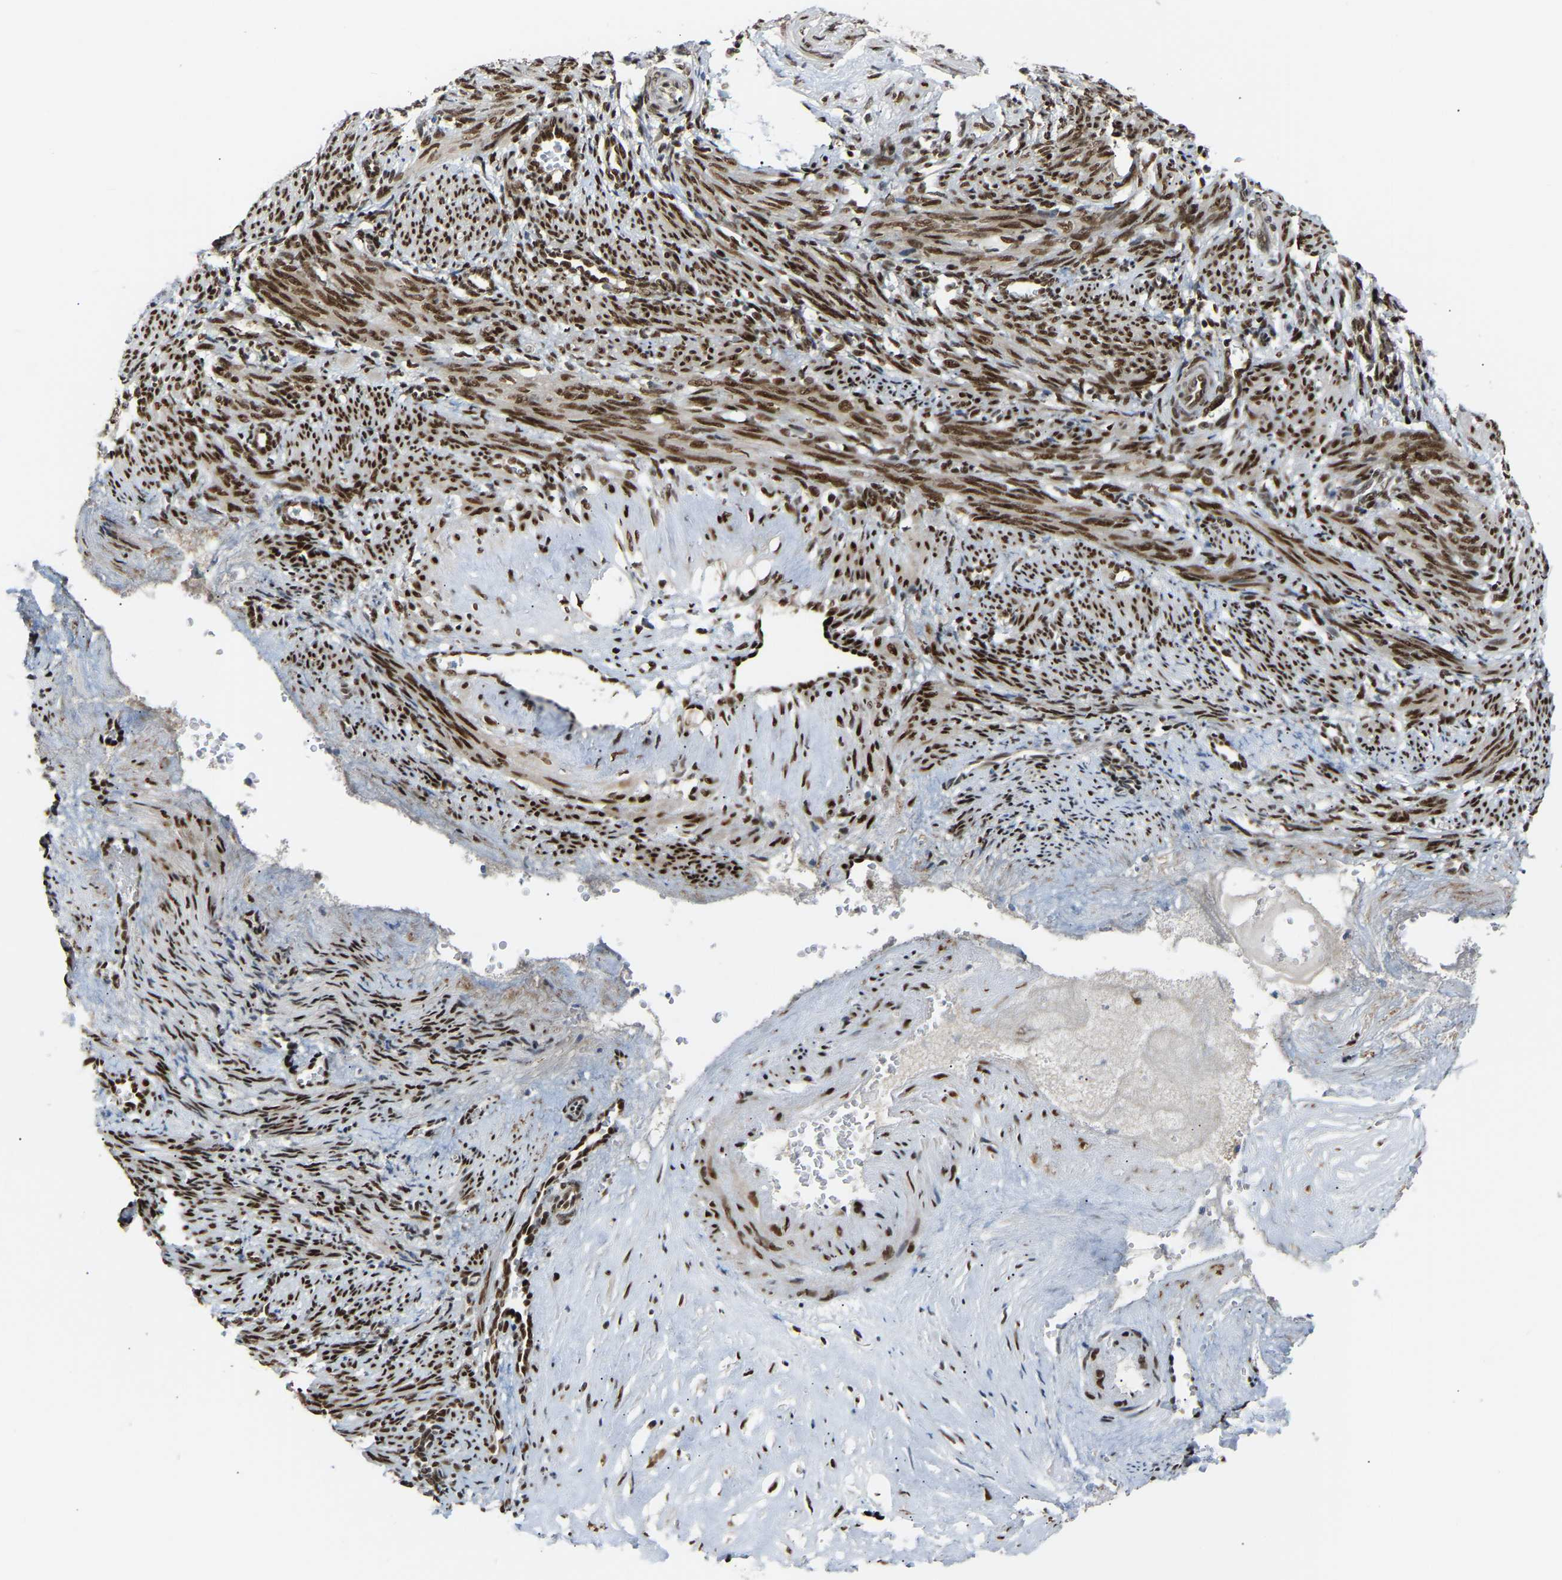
{"staining": {"intensity": "moderate", "quantity": ">75%", "location": "nuclear"}, "tissue": "smooth muscle", "cell_type": "Smooth muscle cells", "image_type": "normal", "snomed": [{"axis": "morphology", "description": "Normal tissue, NOS"}, {"axis": "topography", "description": "Endometrium"}], "caption": "Smooth muscle cells show medium levels of moderate nuclear positivity in approximately >75% of cells in normal human smooth muscle. Nuclei are stained in blue.", "gene": "SSBP2", "patient": {"sex": "female", "age": 33}}